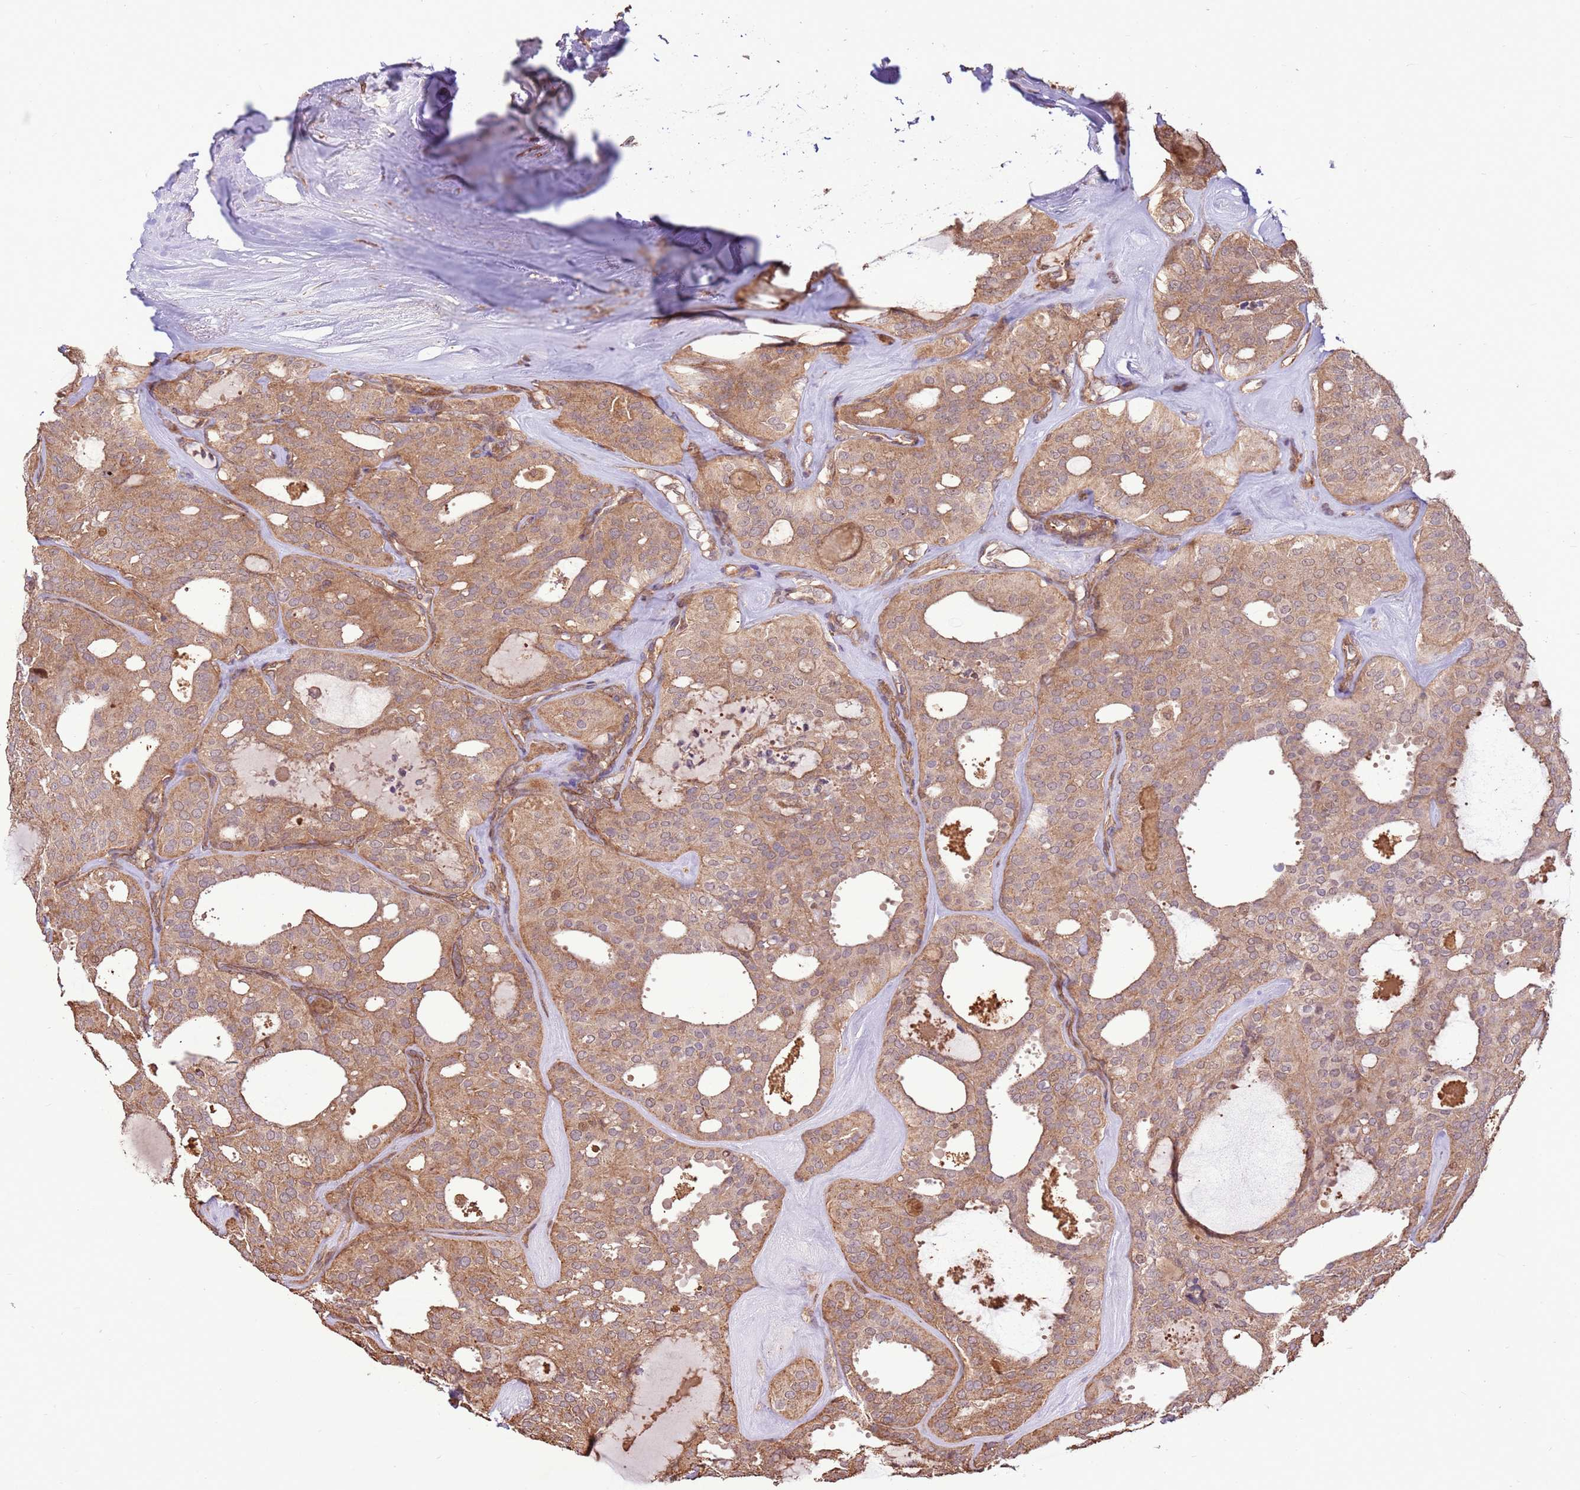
{"staining": {"intensity": "moderate", "quantity": ">75%", "location": "cytoplasmic/membranous"}, "tissue": "thyroid cancer", "cell_type": "Tumor cells", "image_type": "cancer", "snomed": [{"axis": "morphology", "description": "Follicular adenoma carcinoma, NOS"}, {"axis": "topography", "description": "Thyroid gland"}], "caption": "Follicular adenoma carcinoma (thyroid) stained for a protein (brown) displays moderate cytoplasmic/membranous positive staining in about >75% of tumor cells.", "gene": "CCDC112", "patient": {"sex": "male", "age": 75}}